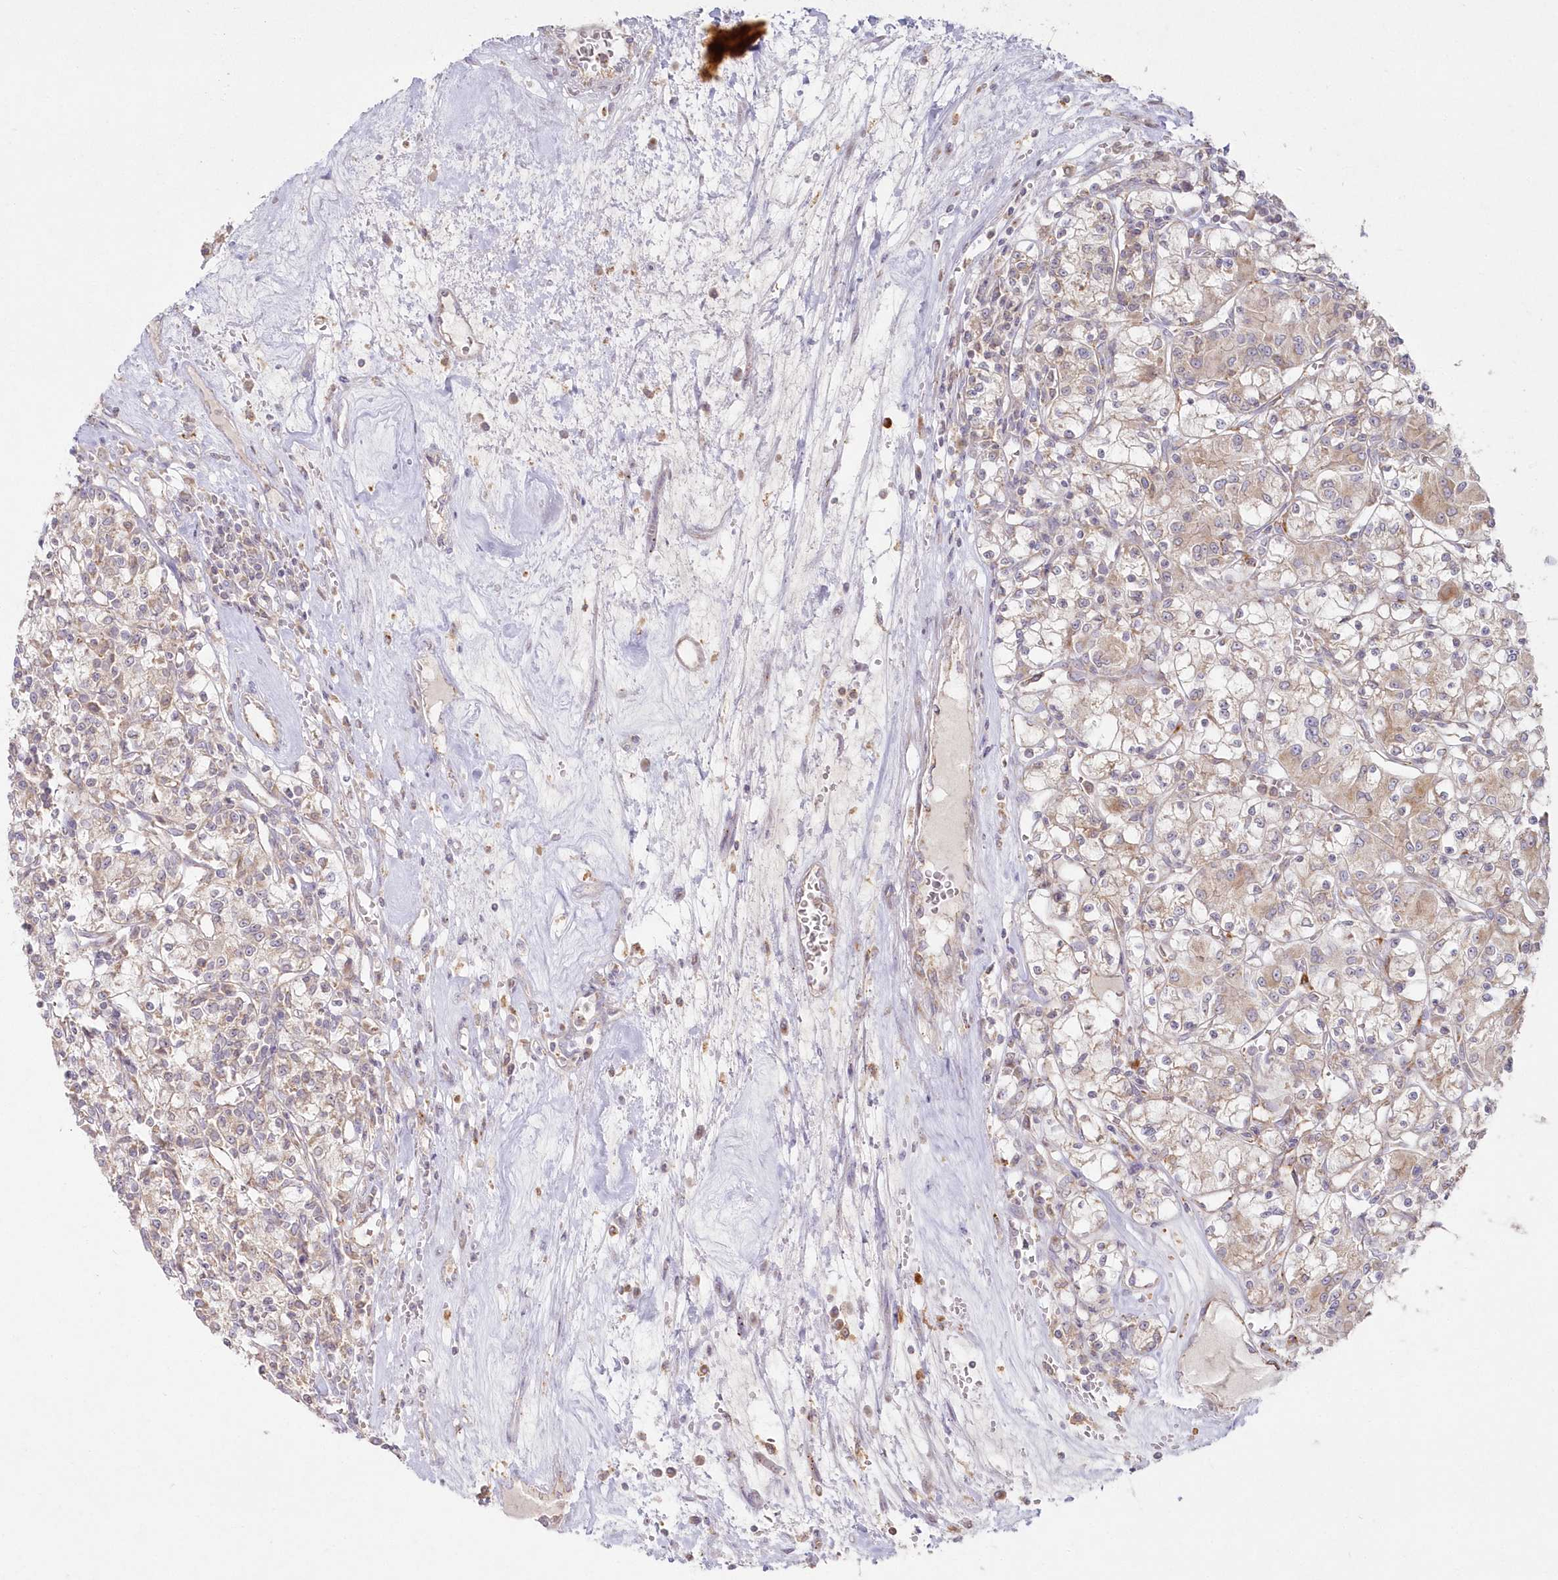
{"staining": {"intensity": "weak", "quantity": ">75%", "location": "cytoplasmic/membranous"}, "tissue": "renal cancer", "cell_type": "Tumor cells", "image_type": "cancer", "snomed": [{"axis": "morphology", "description": "Adenocarcinoma, NOS"}, {"axis": "topography", "description": "Kidney"}], "caption": "Immunohistochemistry histopathology image of neoplastic tissue: human renal cancer (adenocarcinoma) stained using immunohistochemistry demonstrates low levels of weak protein expression localized specifically in the cytoplasmic/membranous of tumor cells, appearing as a cytoplasmic/membranous brown color.", "gene": "ARSB", "patient": {"sex": "female", "age": 59}}